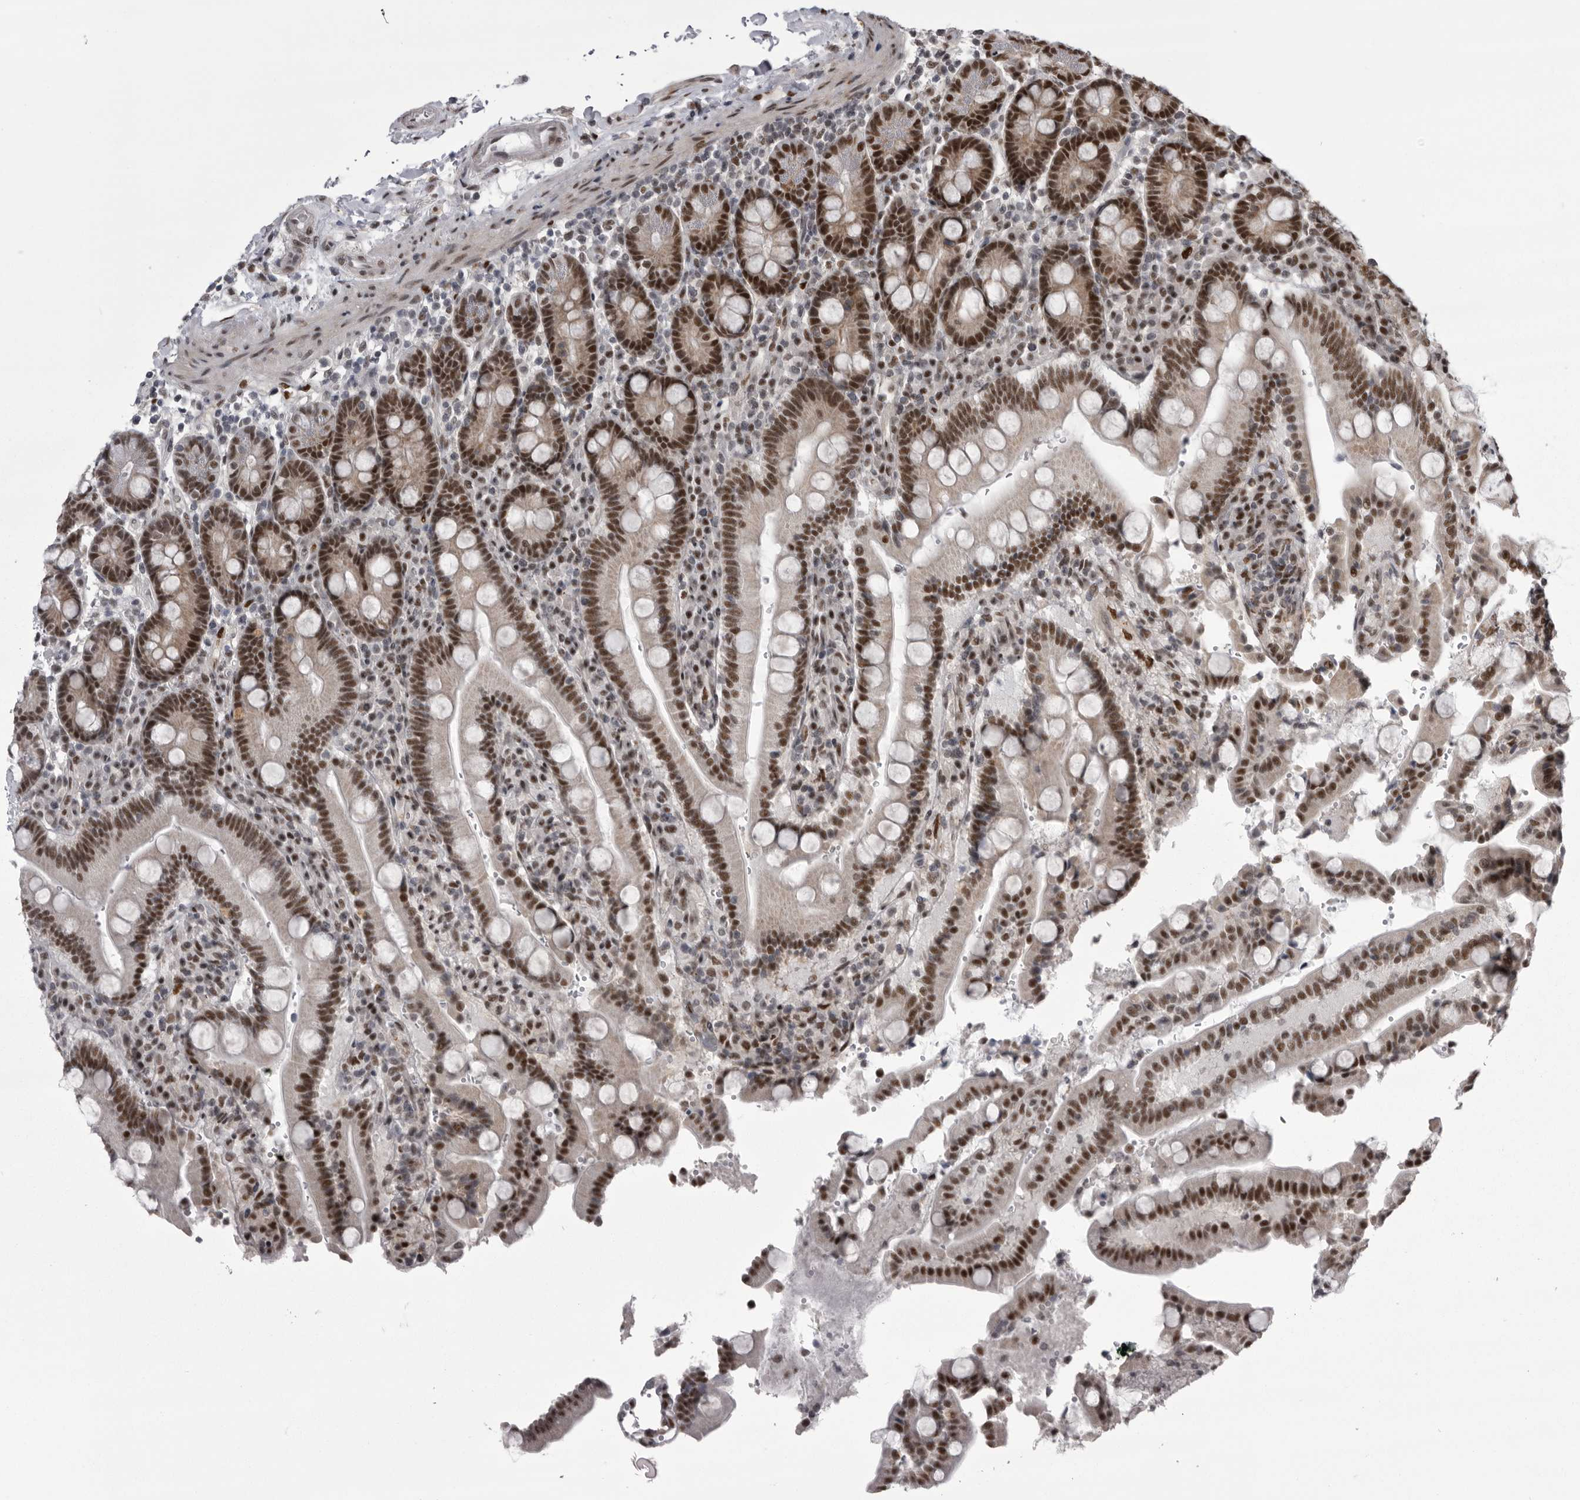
{"staining": {"intensity": "strong", "quantity": ">75%", "location": "nuclear"}, "tissue": "duodenum", "cell_type": "Glandular cells", "image_type": "normal", "snomed": [{"axis": "morphology", "description": "Normal tissue, NOS"}, {"axis": "topography", "description": "Small intestine, NOS"}], "caption": "Unremarkable duodenum displays strong nuclear expression in about >75% of glandular cells.", "gene": "MEPCE", "patient": {"sex": "female", "age": 71}}